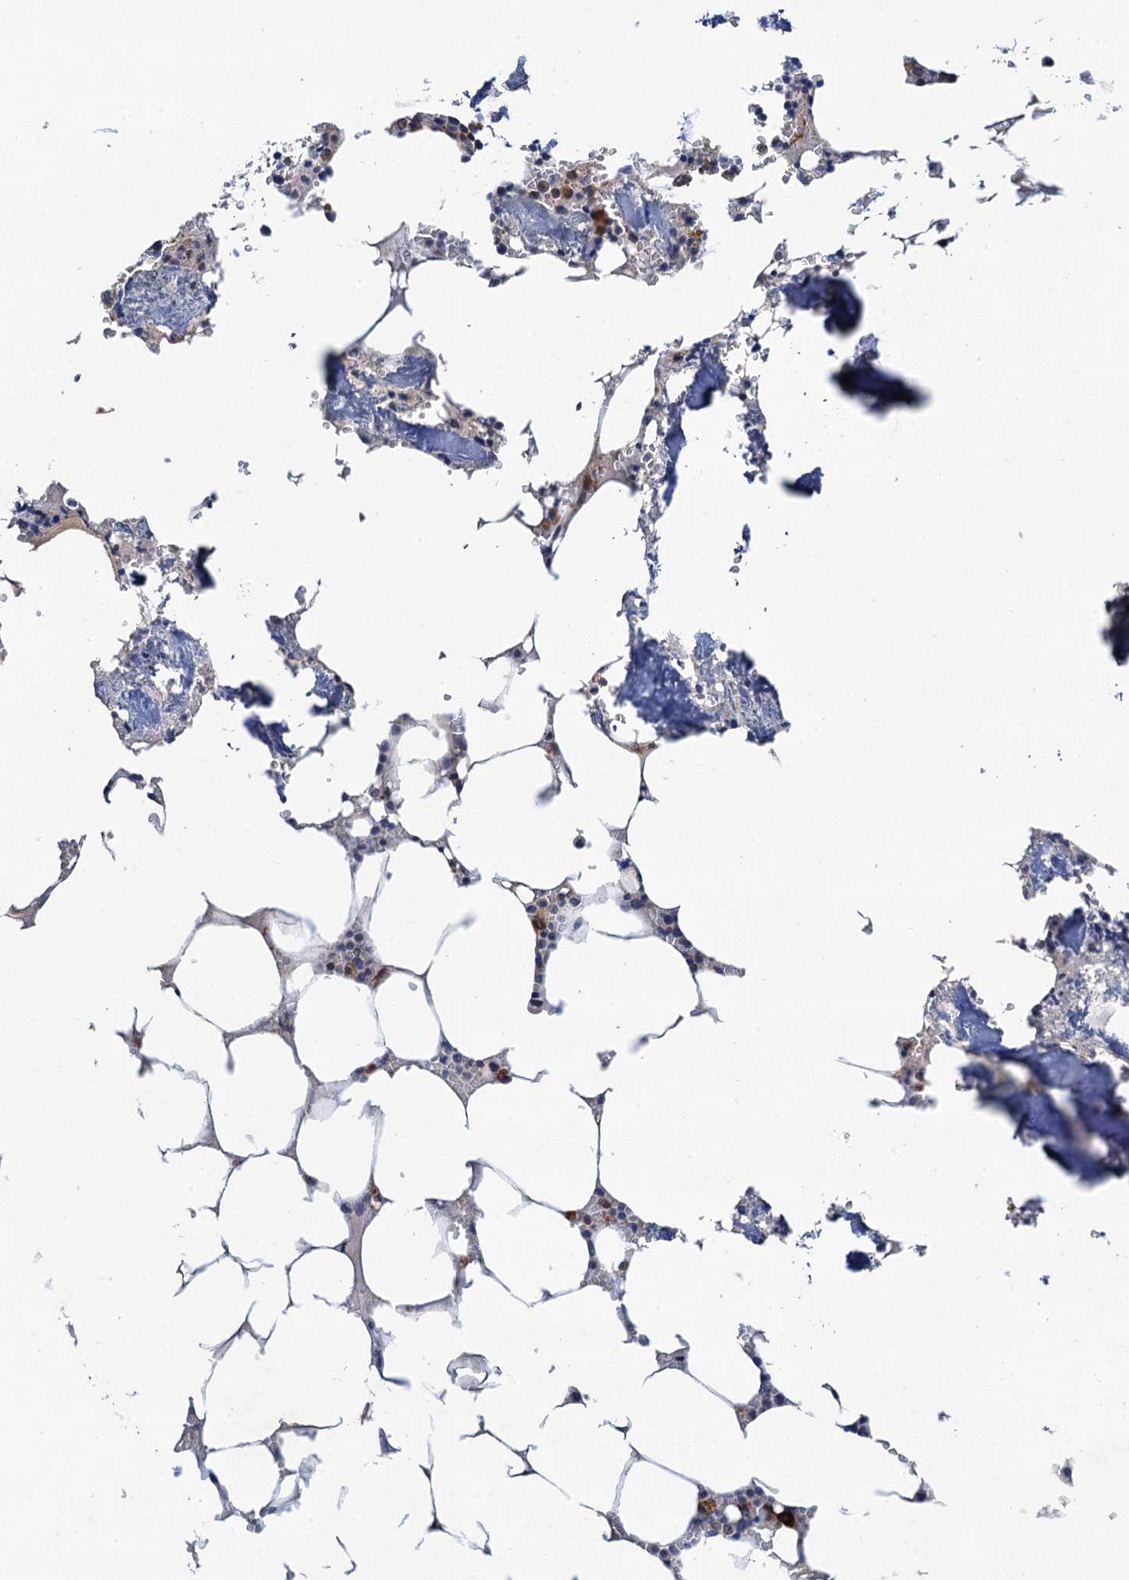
{"staining": {"intensity": "moderate", "quantity": "<25%", "location": "cytoplasmic/membranous"}, "tissue": "bone marrow", "cell_type": "Hematopoietic cells", "image_type": "normal", "snomed": [{"axis": "morphology", "description": "Normal tissue, NOS"}, {"axis": "topography", "description": "Bone marrow"}], "caption": "Bone marrow stained with immunohistochemistry displays moderate cytoplasmic/membranous expression in approximately <25% of hematopoietic cells. (DAB (3,3'-diaminobenzidine) IHC with brightfield microscopy, high magnification).", "gene": "CMPK2", "patient": {"sex": "male", "age": 70}}